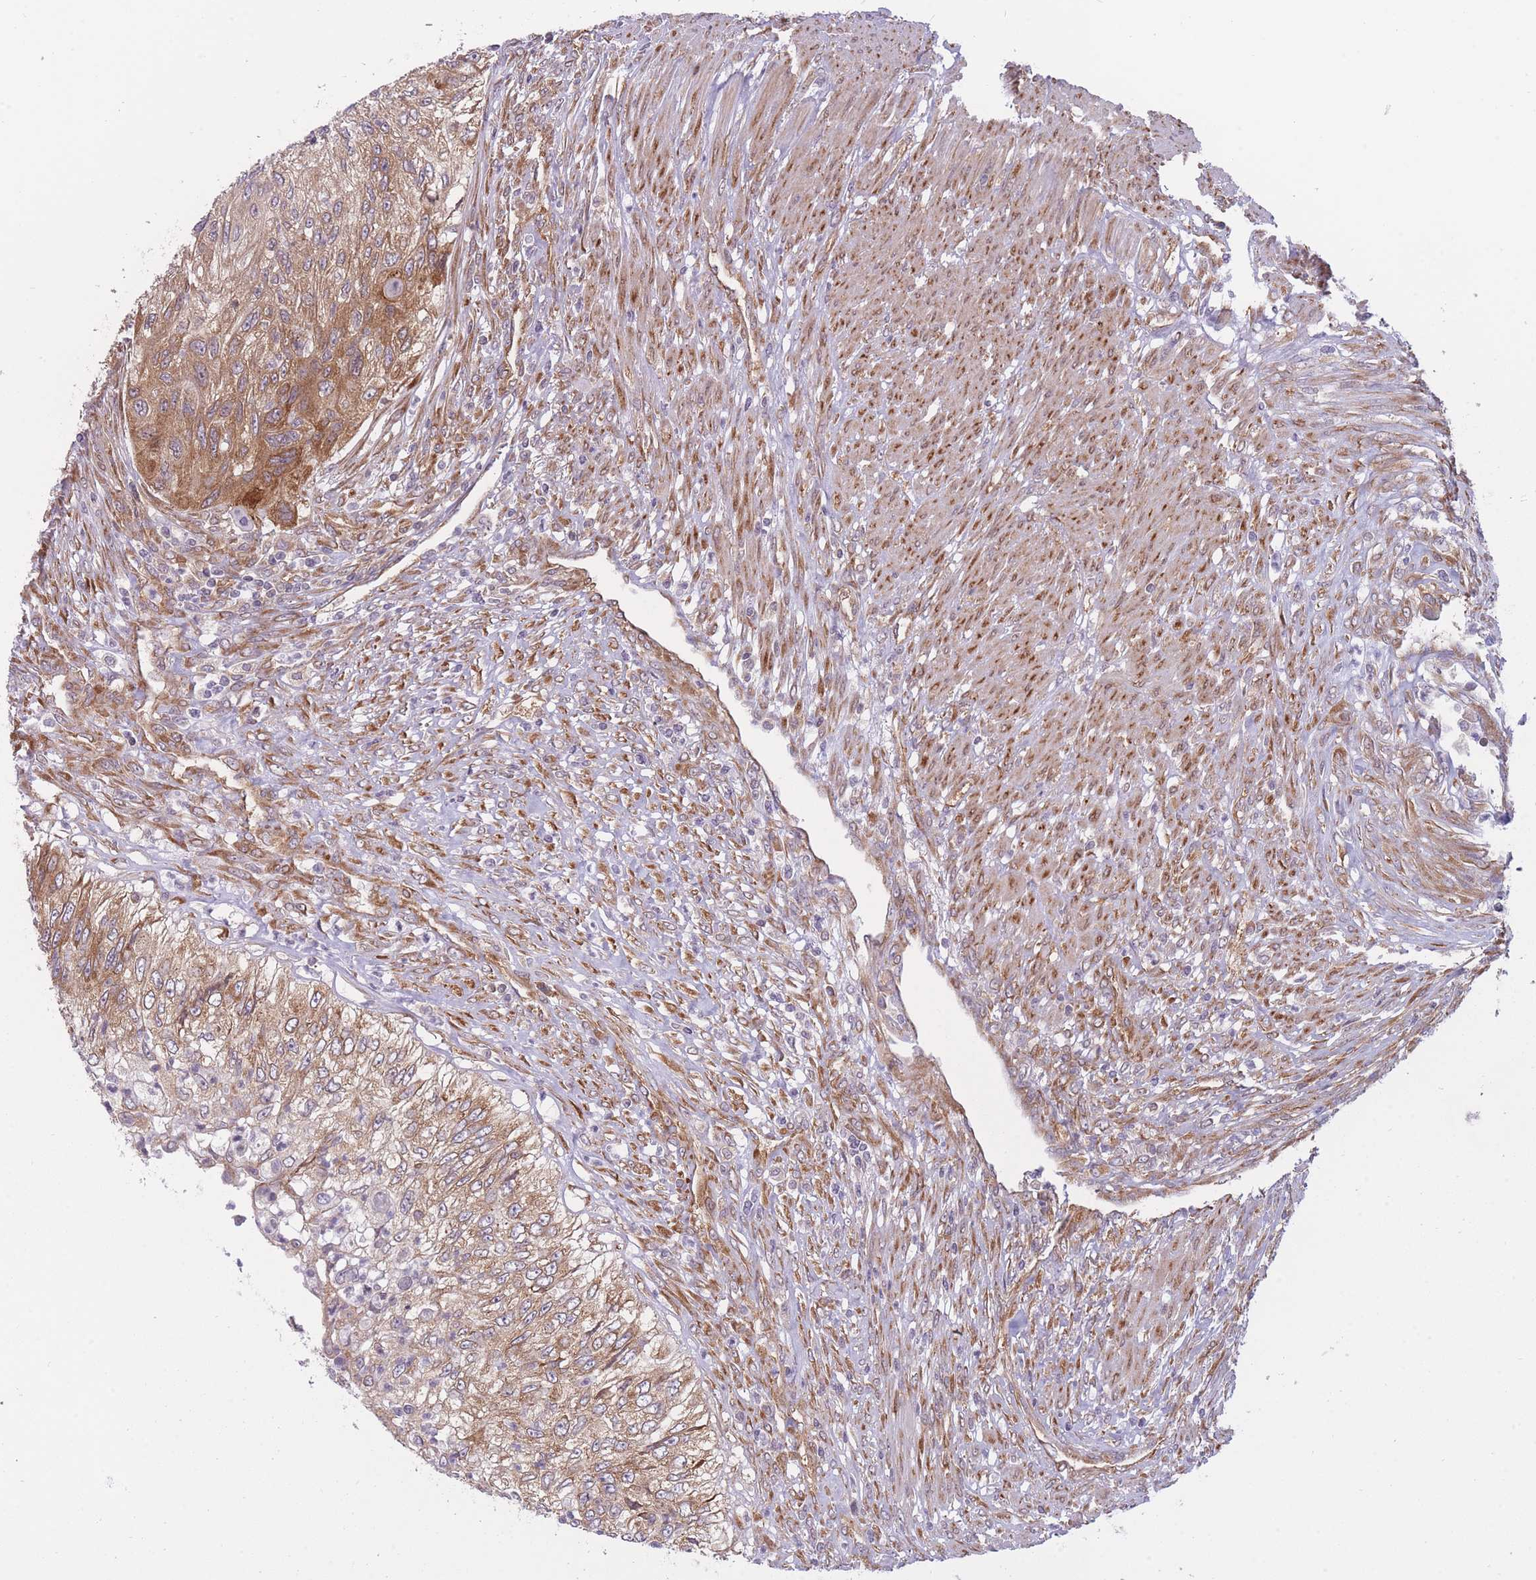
{"staining": {"intensity": "moderate", "quantity": ">75%", "location": "cytoplasmic/membranous"}, "tissue": "urothelial cancer", "cell_type": "Tumor cells", "image_type": "cancer", "snomed": [{"axis": "morphology", "description": "Urothelial carcinoma, High grade"}, {"axis": "topography", "description": "Urinary bladder"}], "caption": "Urothelial cancer stained with a brown dye displays moderate cytoplasmic/membranous positive staining in approximately >75% of tumor cells.", "gene": "CCDC124", "patient": {"sex": "female", "age": 60}}